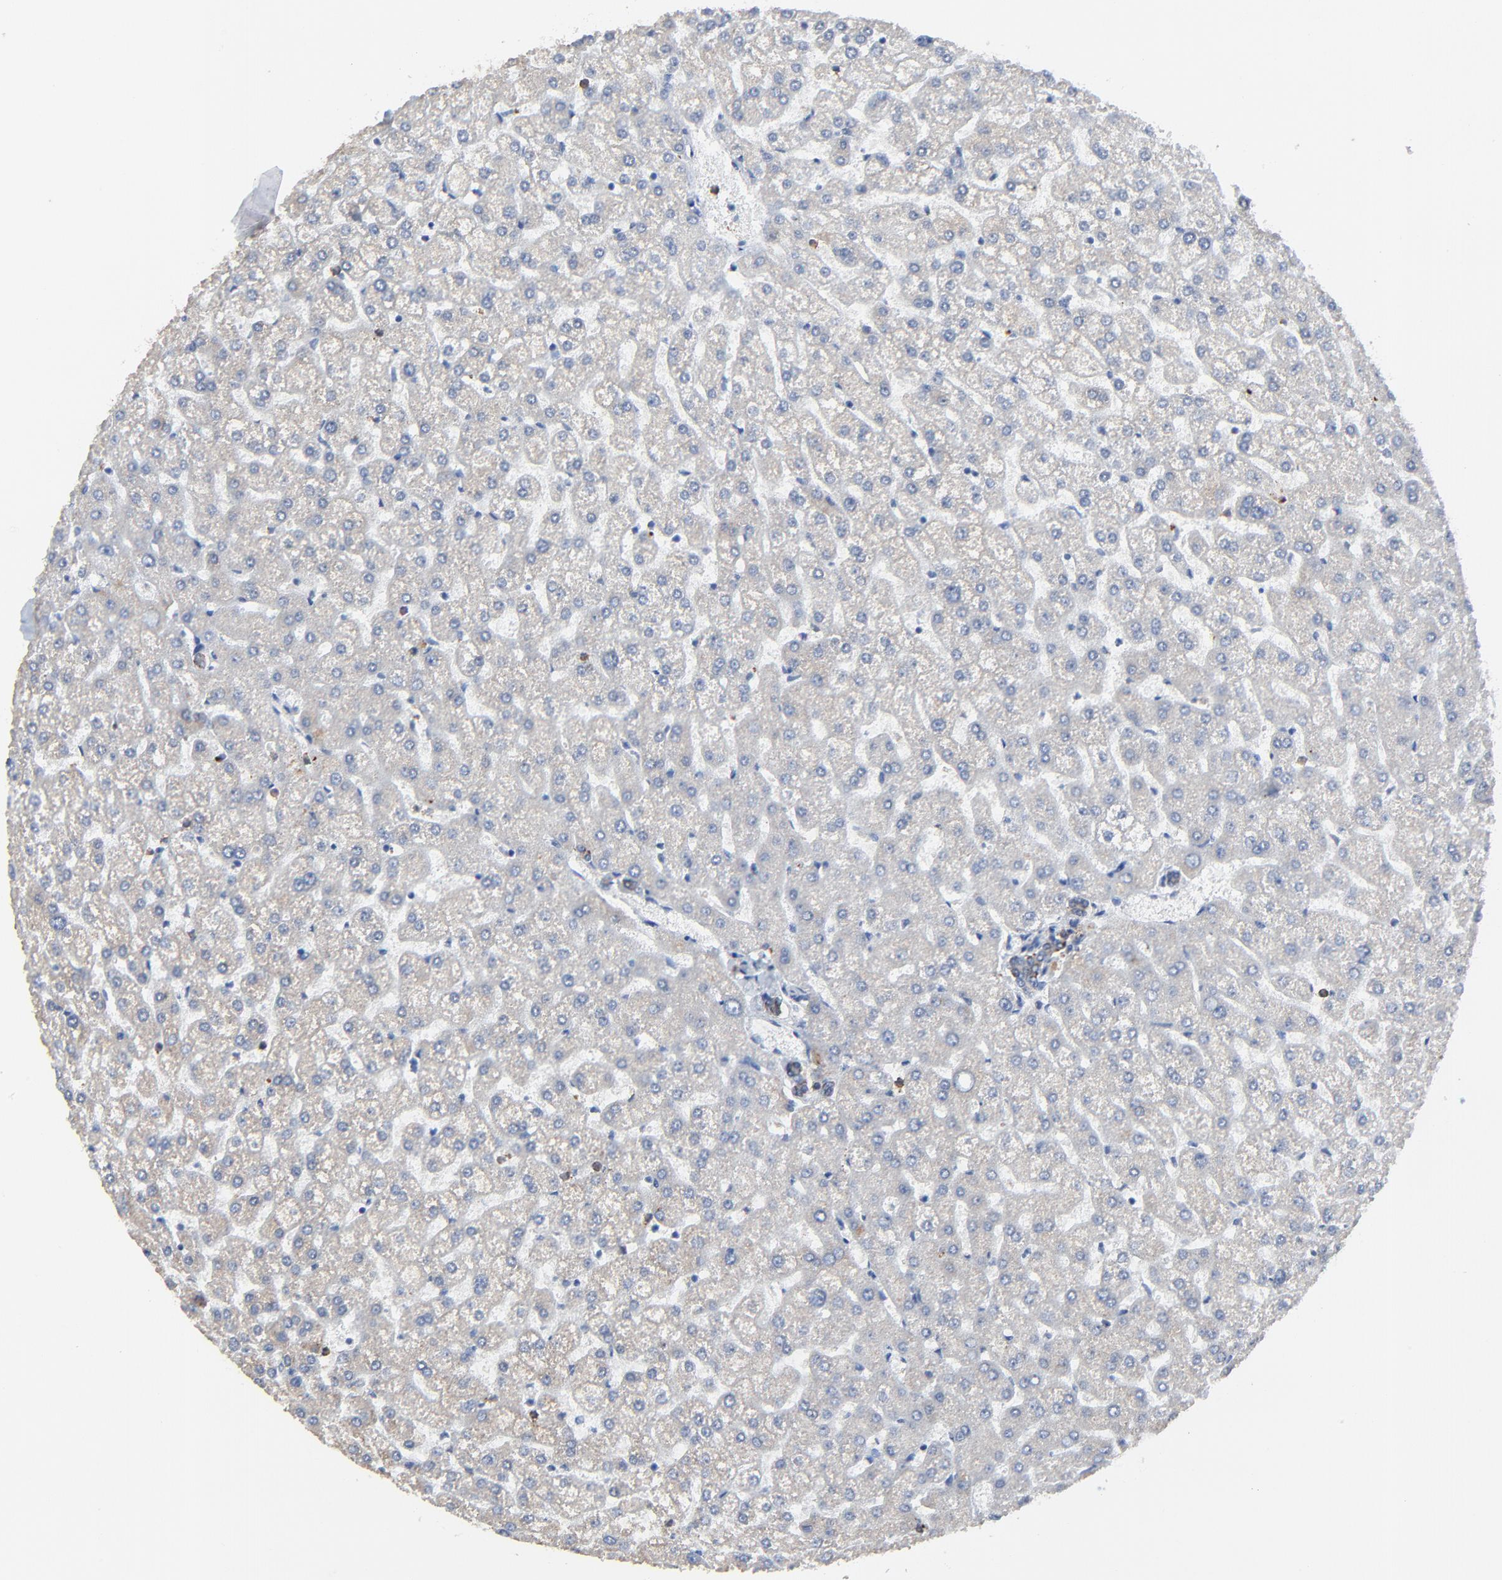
{"staining": {"intensity": "negative", "quantity": "none", "location": "none"}, "tissue": "liver", "cell_type": "Cholangiocytes", "image_type": "normal", "snomed": [{"axis": "morphology", "description": "Normal tissue, NOS"}, {"axis": "topography", "description": "Liver"}], "caption": "This is a image of immunohistochemistry staining of unremarkable liver, which shows no positivity in cholangiocytes.", "gene": "BIRC3", "patient": {"sex": "female", "age": 32}}